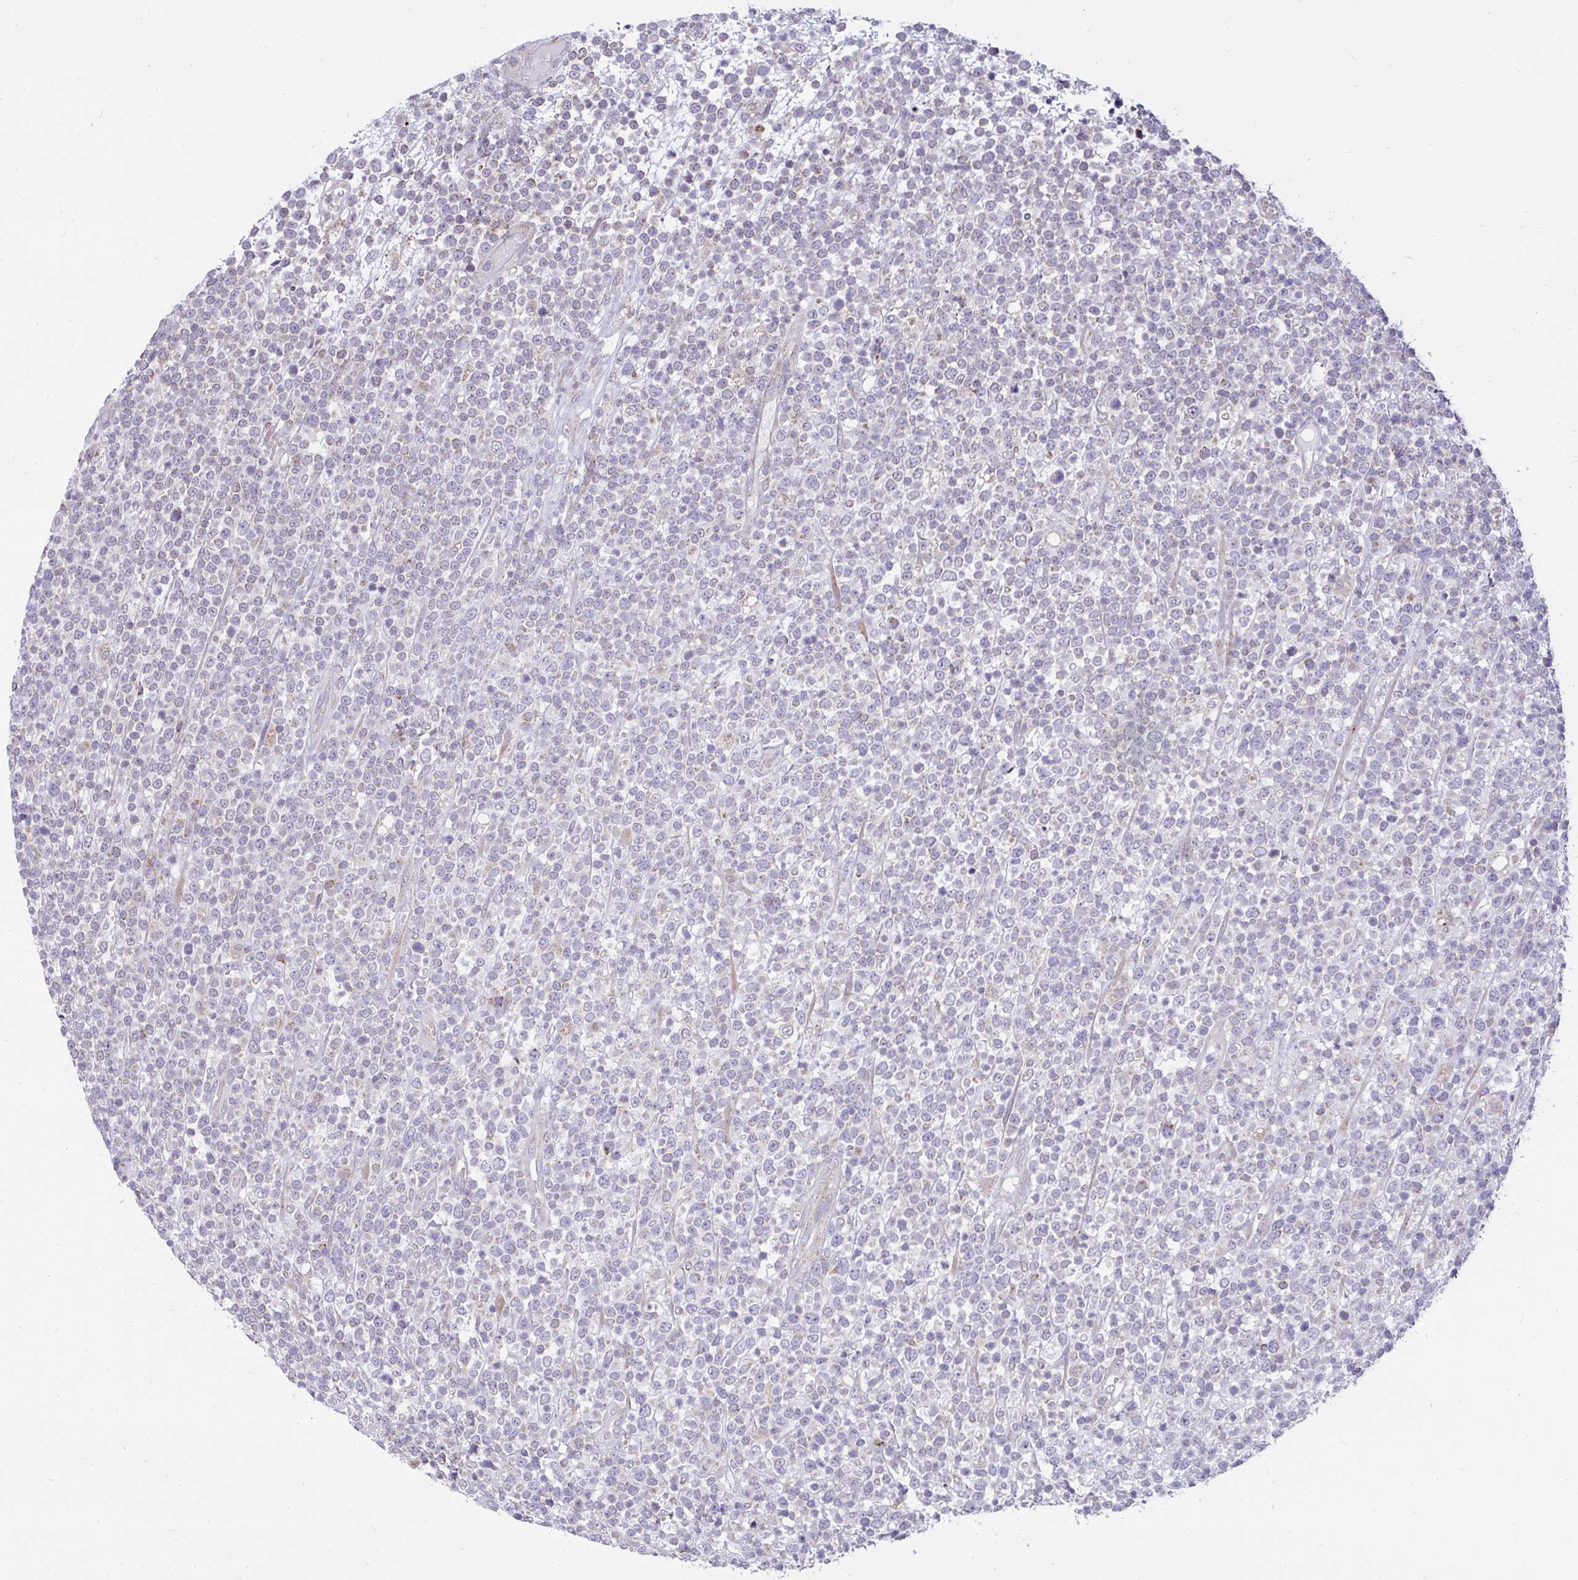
{"staining": {"intensity": "negative", "quantity": "none", "location": "none"}, "tissue": "lymphoma", "cell_type": "Tumor cells", "image_type": "cancer", "snomed": [{"axis": "morphology", "description": "Malignant lymphoma, non-Hodgkin's type, High grade"}, {"axis": "topography", "description": "Colon"}], "caption": "The immunohistochemistry (IHC) micrograph has no significant positivity in tumor cells of malignant lymphoma, non-Hodgkin's type (high-grade) tissue.", "gene": "SRRM4", "patient": {"sex": "female", "age": 53}}